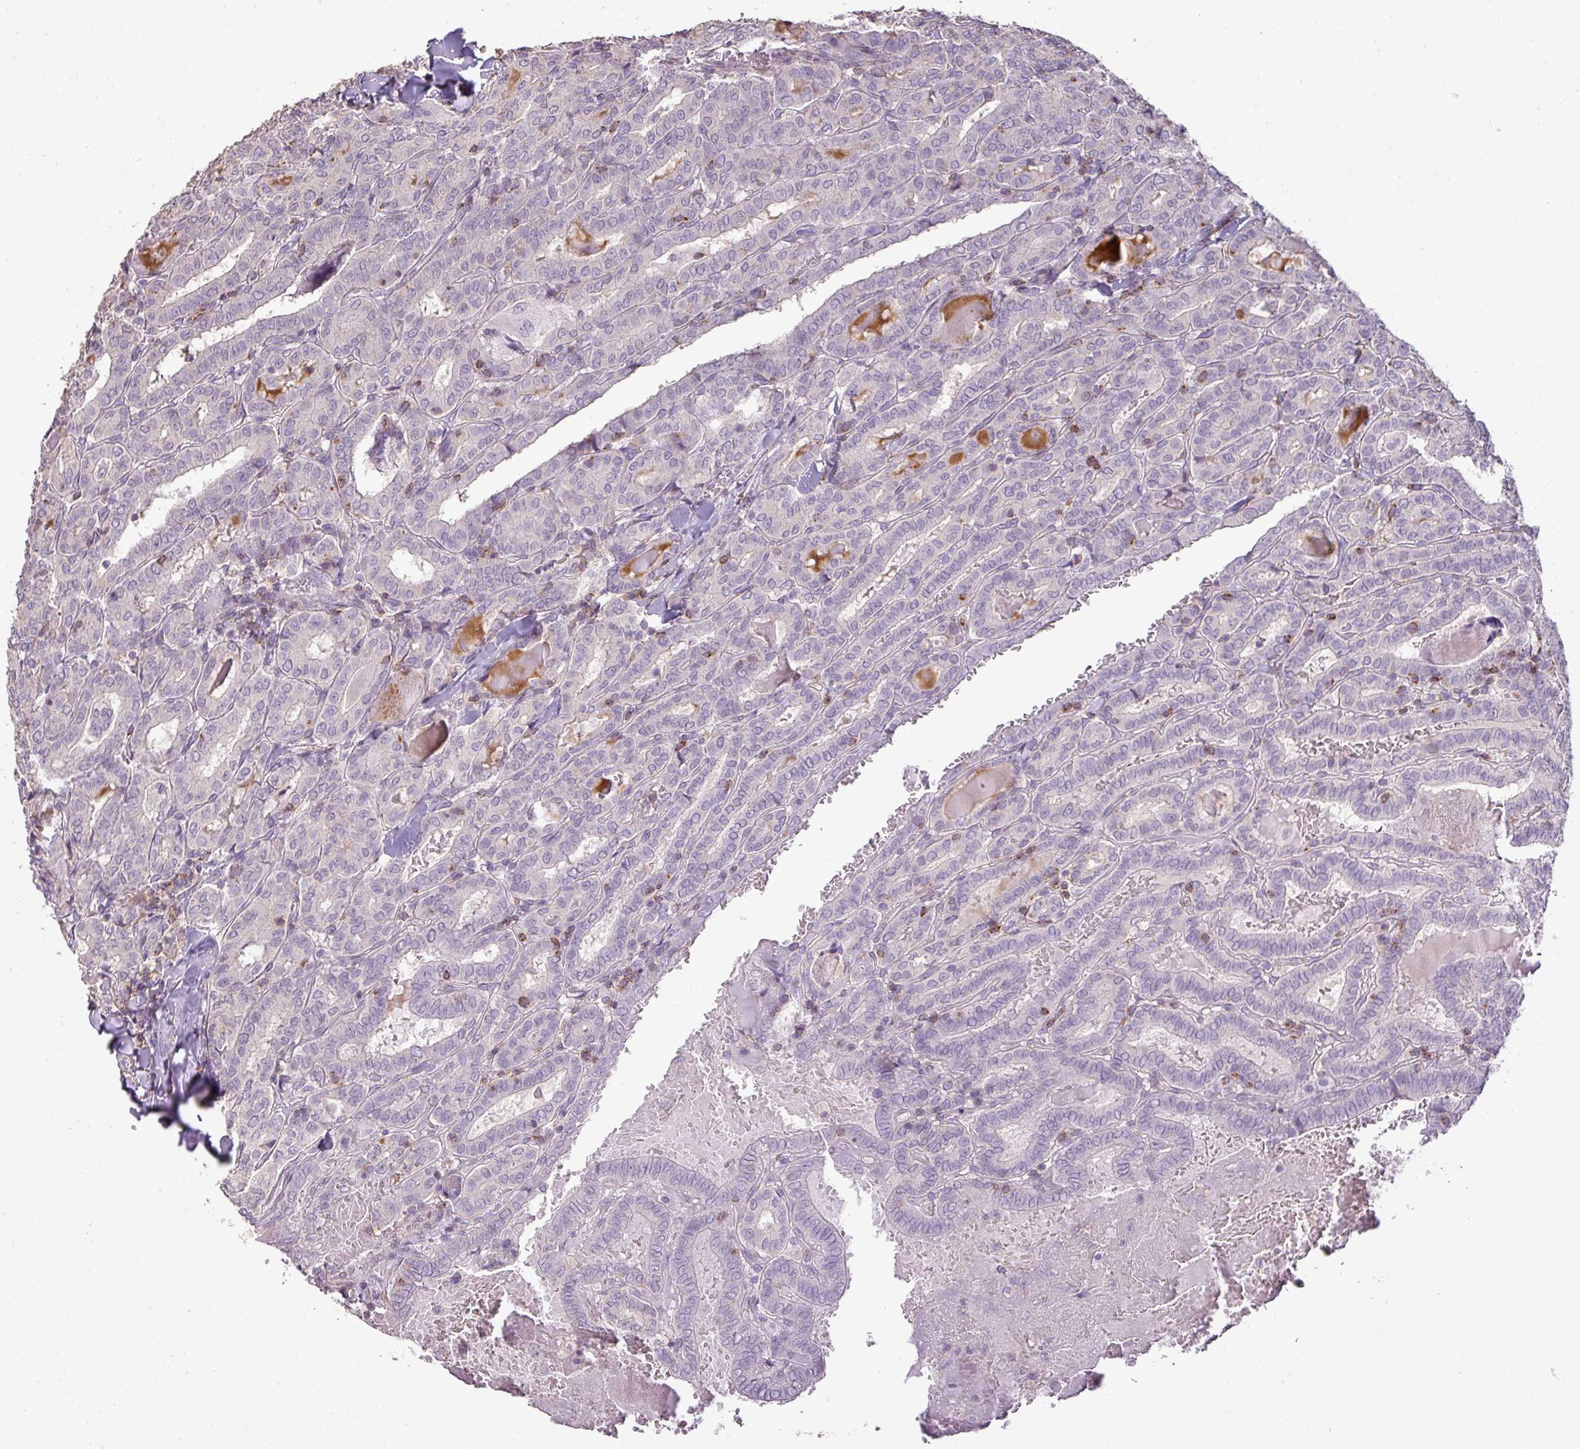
{"staining": {"intensity": "negative", "quantity": "none", "location": "none"}, "tissue": "thyroid cancer", "cell_type": "Tumor cells", "image_type": "cancer", "snomed": [{"axis": "morphology", "description": "Papillary adenocarcinoma, NOS"}, {"axis": "topography", "description": "Thyroid gland"}], "caption": "The micrograph reveals no staining of tumor cells in thyroid cancer (papillary adenocarcinoma). Nuclei are stained in blue.", "gene": "LY9", "patient": {"sex": "female", "age": 72}}